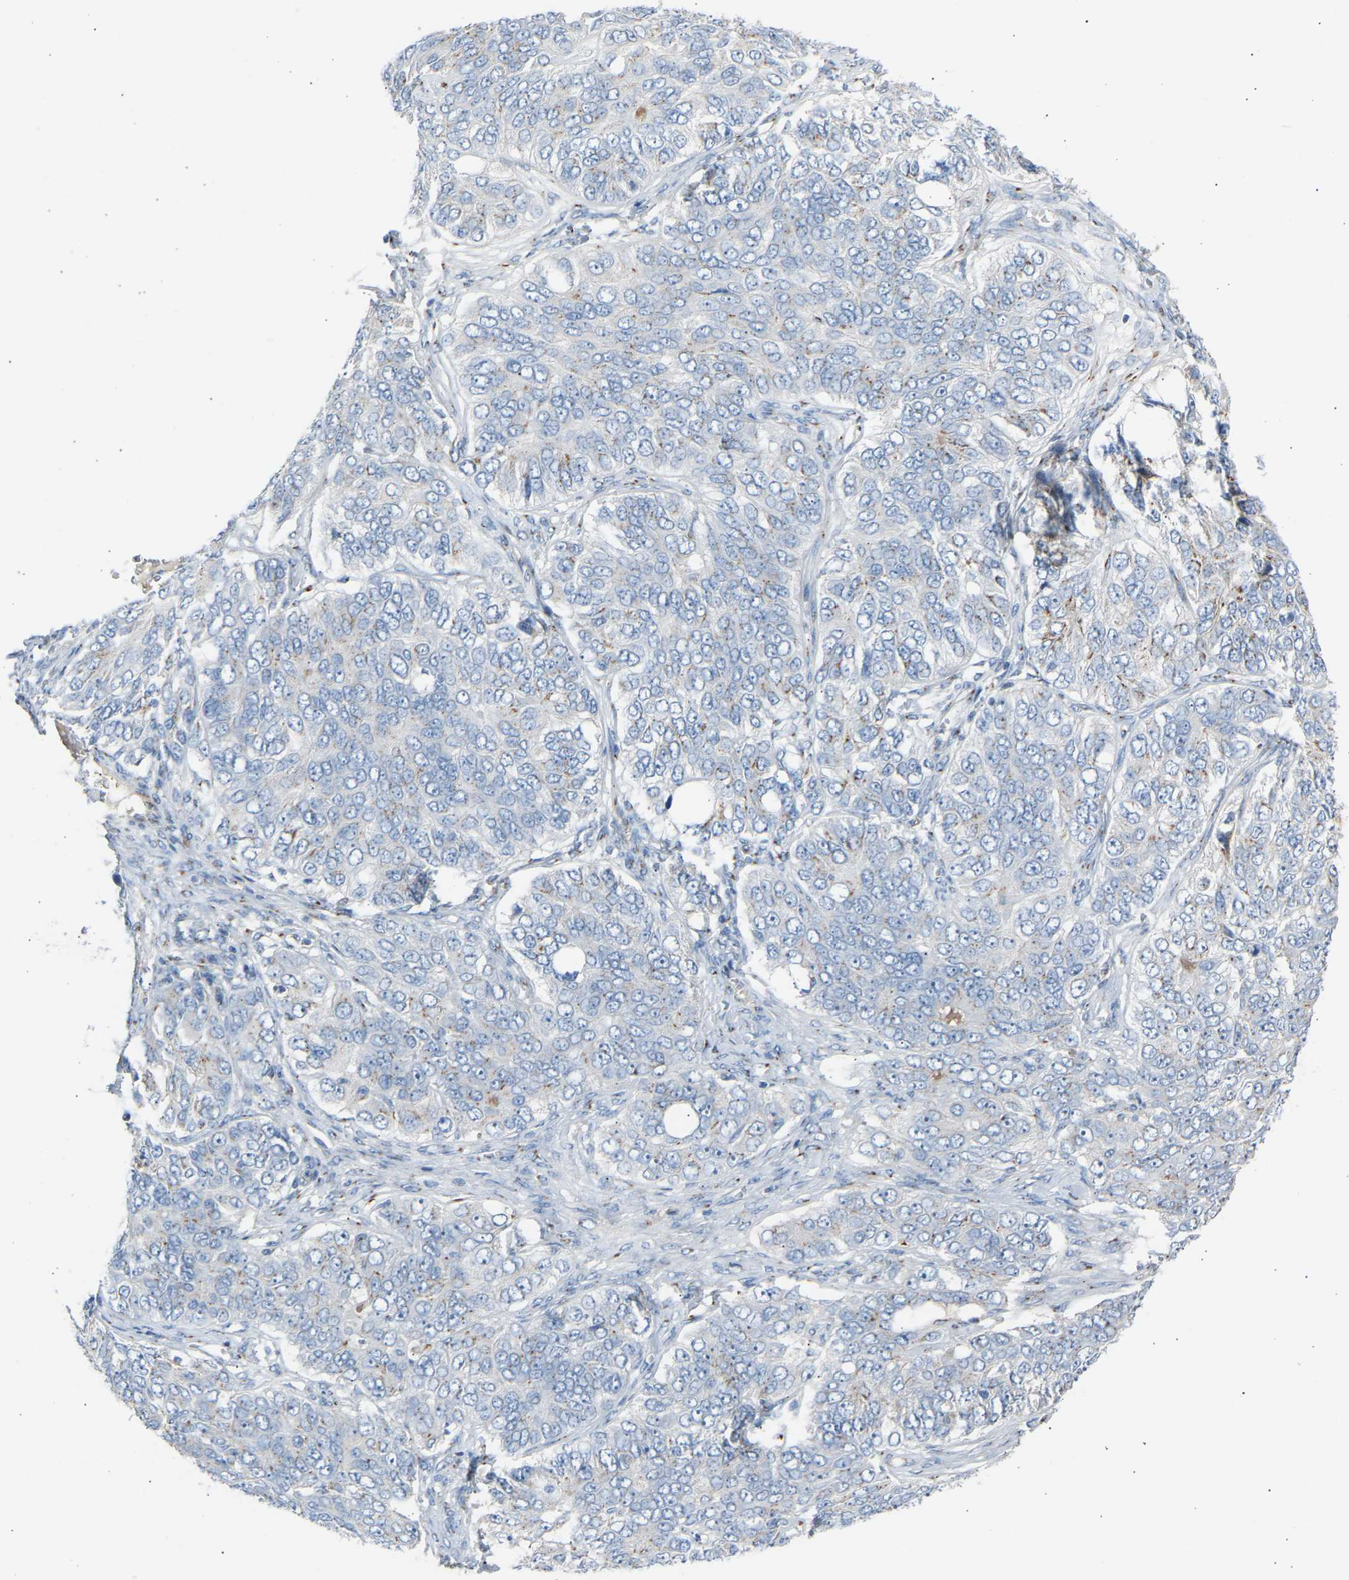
{"staining": {"intensity": "negative", "quantity": "none", "location": "none"}, "tissue": "ovarian cancer", "cell_type": "Tumor cells", "image_type": "cancer", "snomed": [{"axis": "morphology", "description": "Carcinoma, endometroid"}, {"axis": "topography", "description": "Ovary"}], "caption": "Protein analysis of ovarian endometroid carcinoma shows no significant expression in tumor cells.", "gene": "CYREN", "patient": {"sex": "female", "age": 51}}